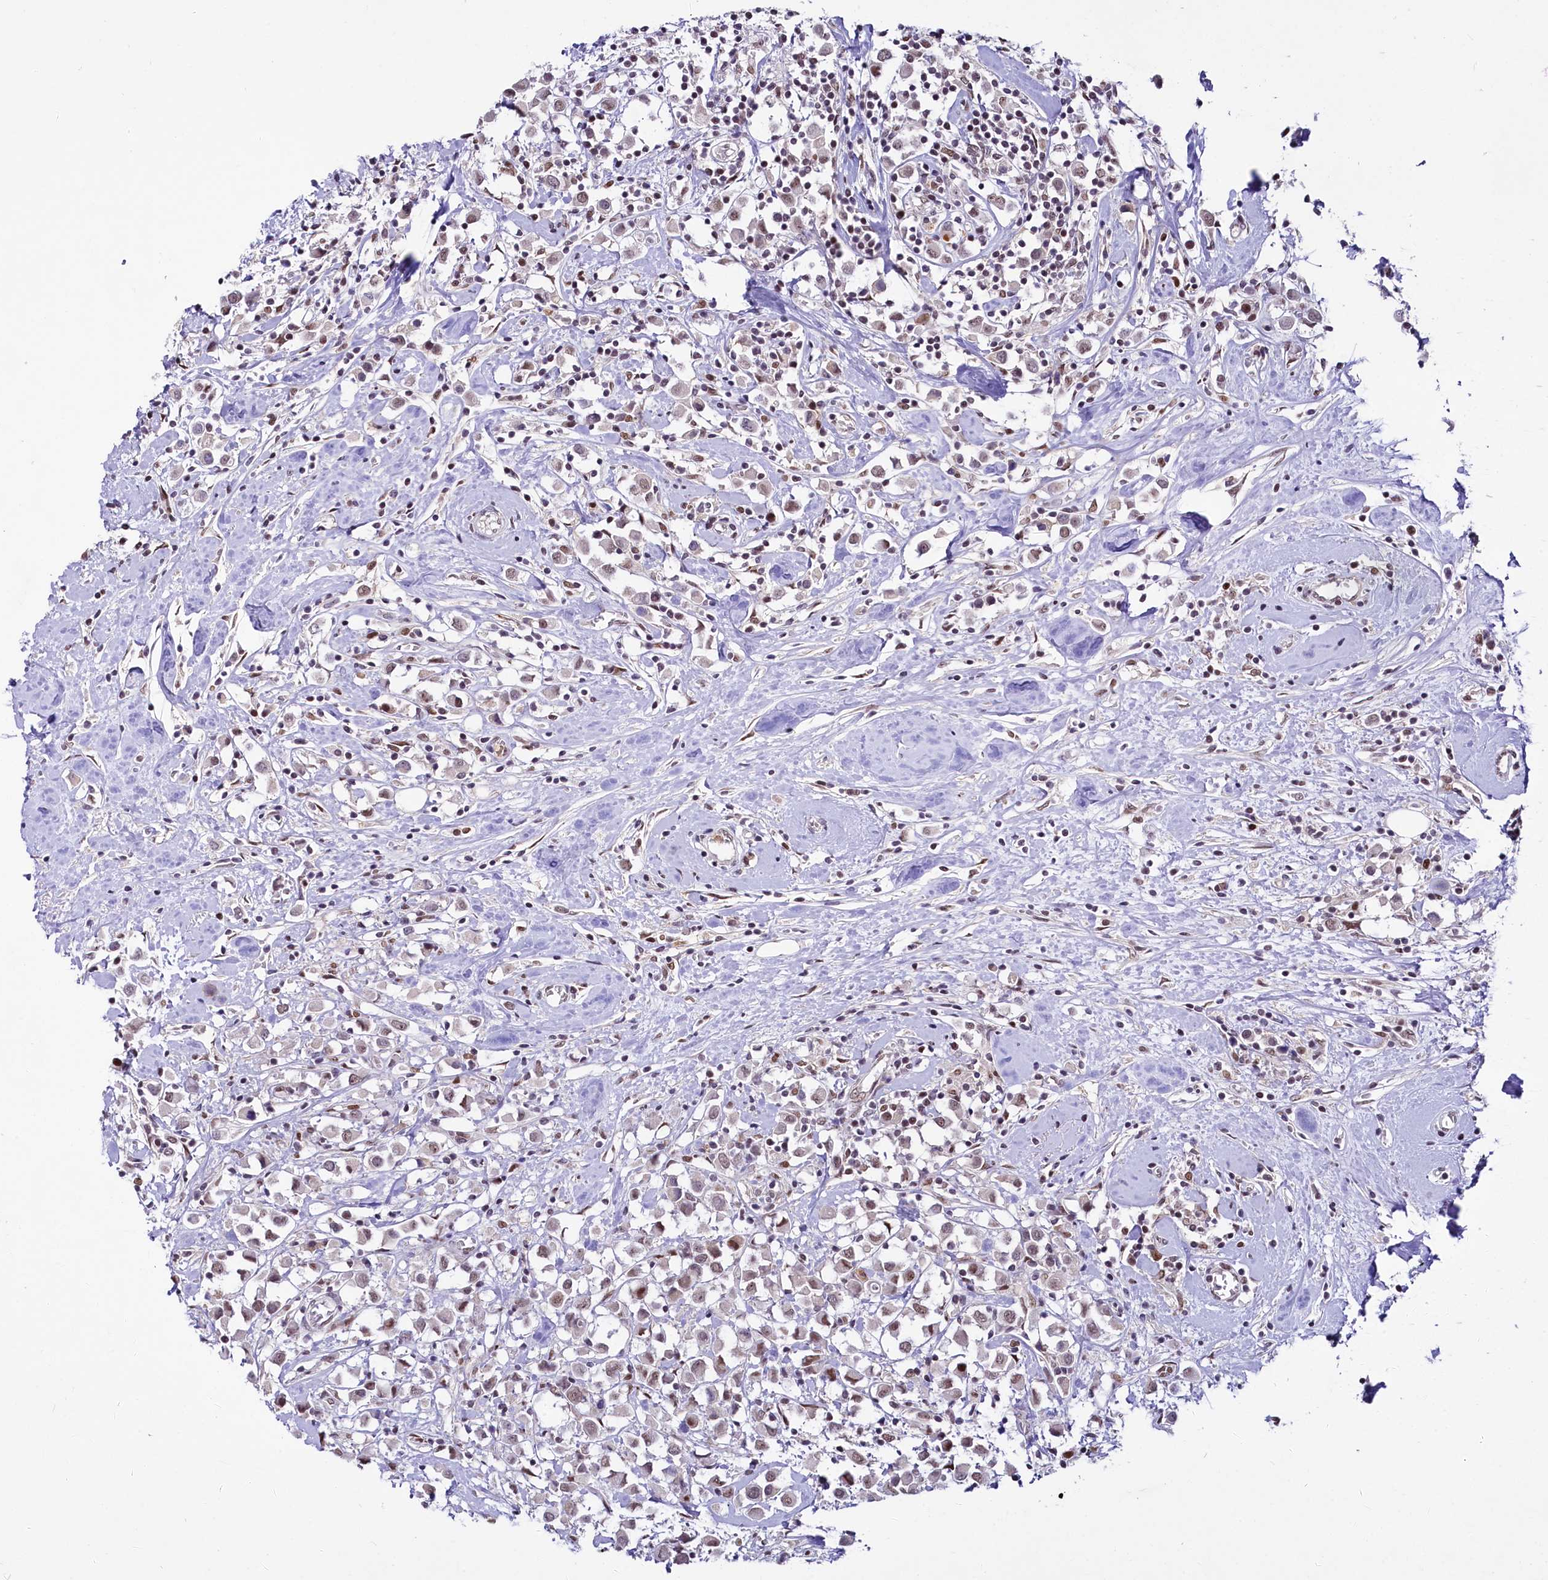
{"staining": {"intensity": "weak", "quantity": ">75%", "location": "nuclear"}, "tissue": "breast cancer", "cell_type": "Tumor cells", "image_type": "cancer", "snomed": [{"axis": "morphology", "description": "Duct carcinoma"}, {"axis": "topography", "description": "Breast"}], "caption": "Invasive ductal carcinoma (breast) stained for a protein (brown) shows weak nuclear positive positivity in approximately >75% of tumor cells.", "gene": "SCAF11", "patient": {"sex": "female", "age": 61}}